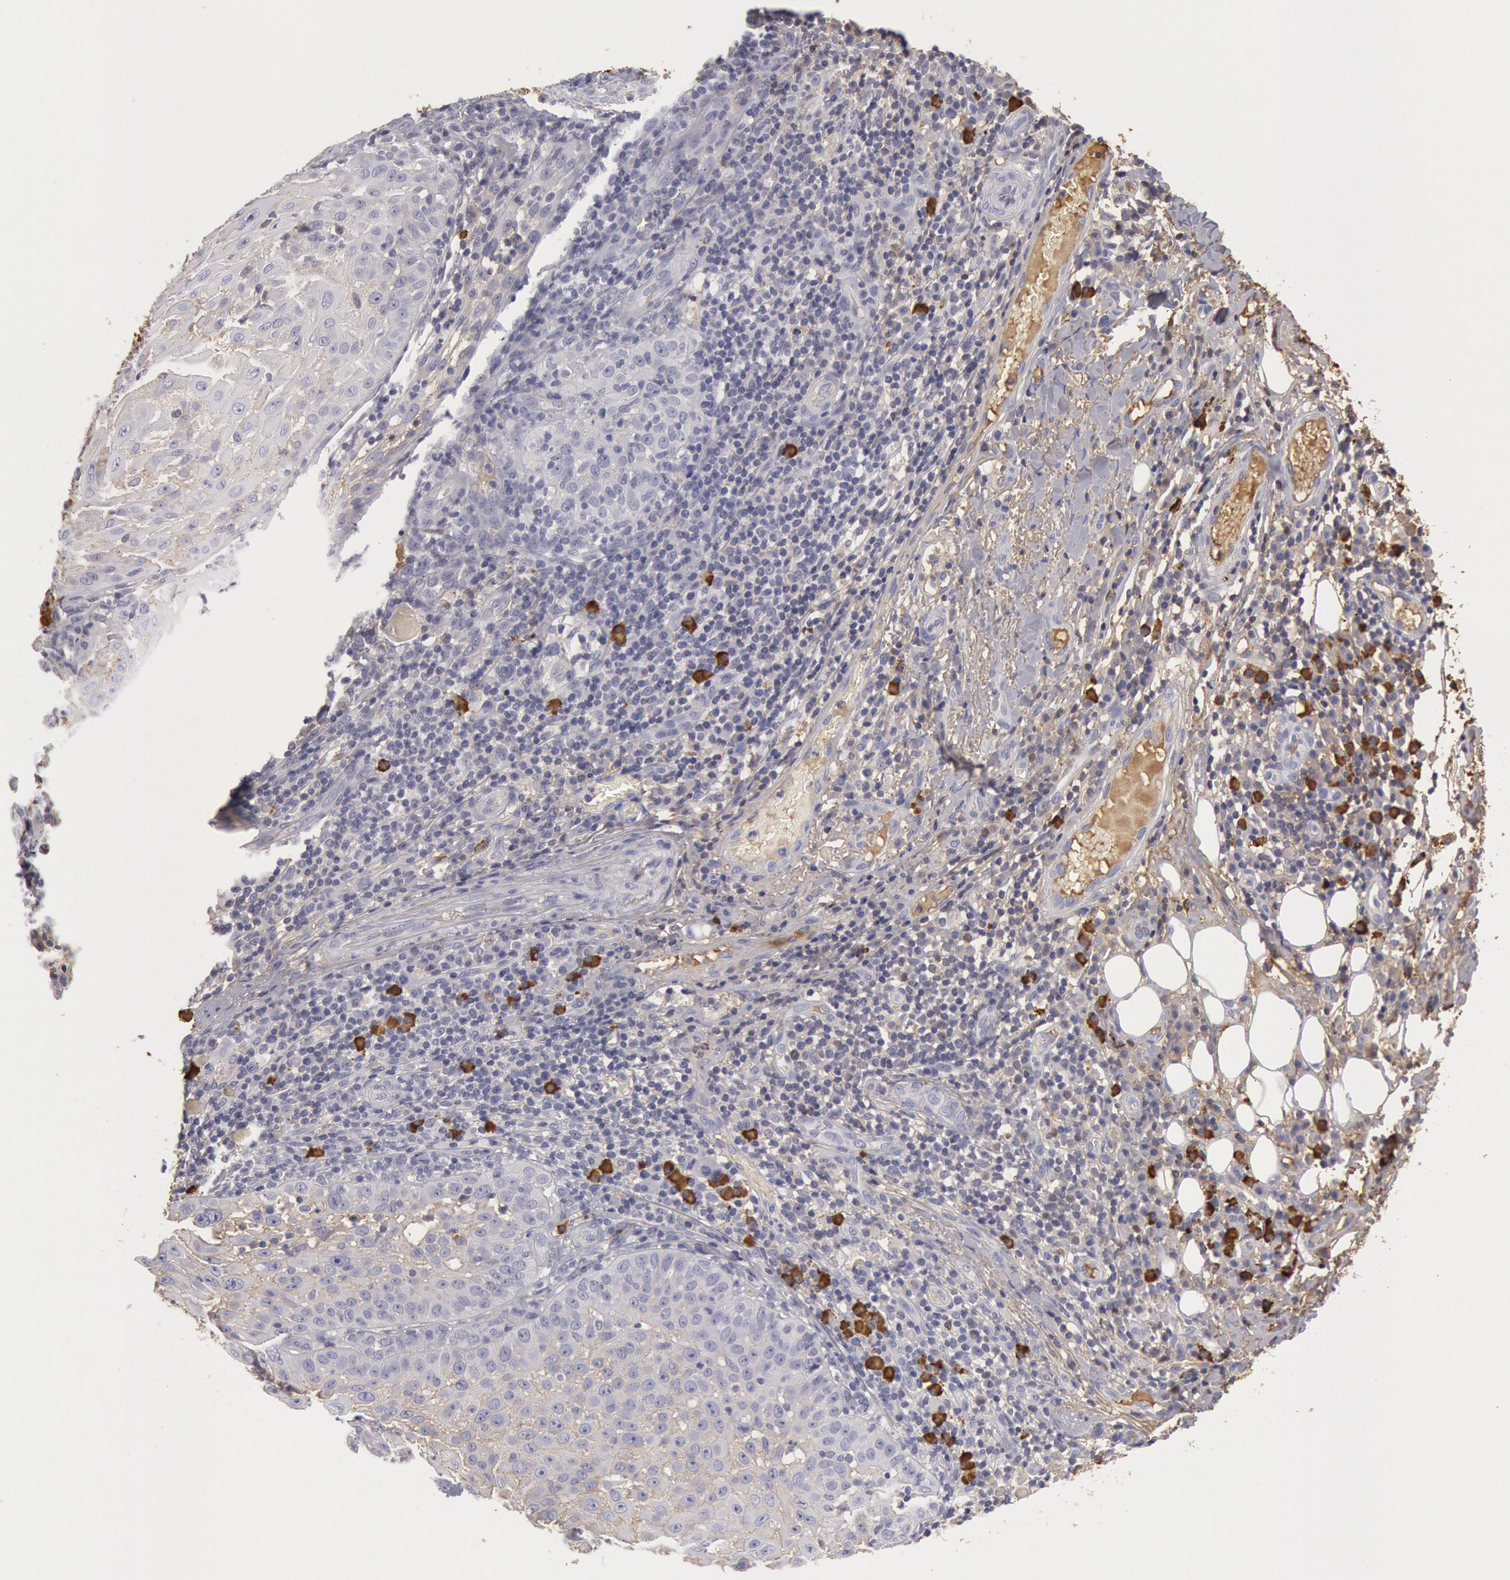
{"staining": {"intensity": "negative", "quantity": "none", "location": "none"}, "tissue": "skin cancer", "cell_type": "Tumor cells", "image_type": "cancer", "snomed": [{"axis": "morphology", "description": "Squamous cell carcinoma, NOS"}, {"axis": "topography", "description": "Skin"}], "caption": "Immunohistochemistry (IHC) photomicrograph of skin squamous cell carcinoma stained for a protein (brown), which reveals no staining in tumor cells. (Stains: DAB IHC with hematoxylin counter stain, Microscopy: brightfield microscopy at high magnification).", "gene": "IGHA1", "patient": {"sex": "female", "age": 89}}